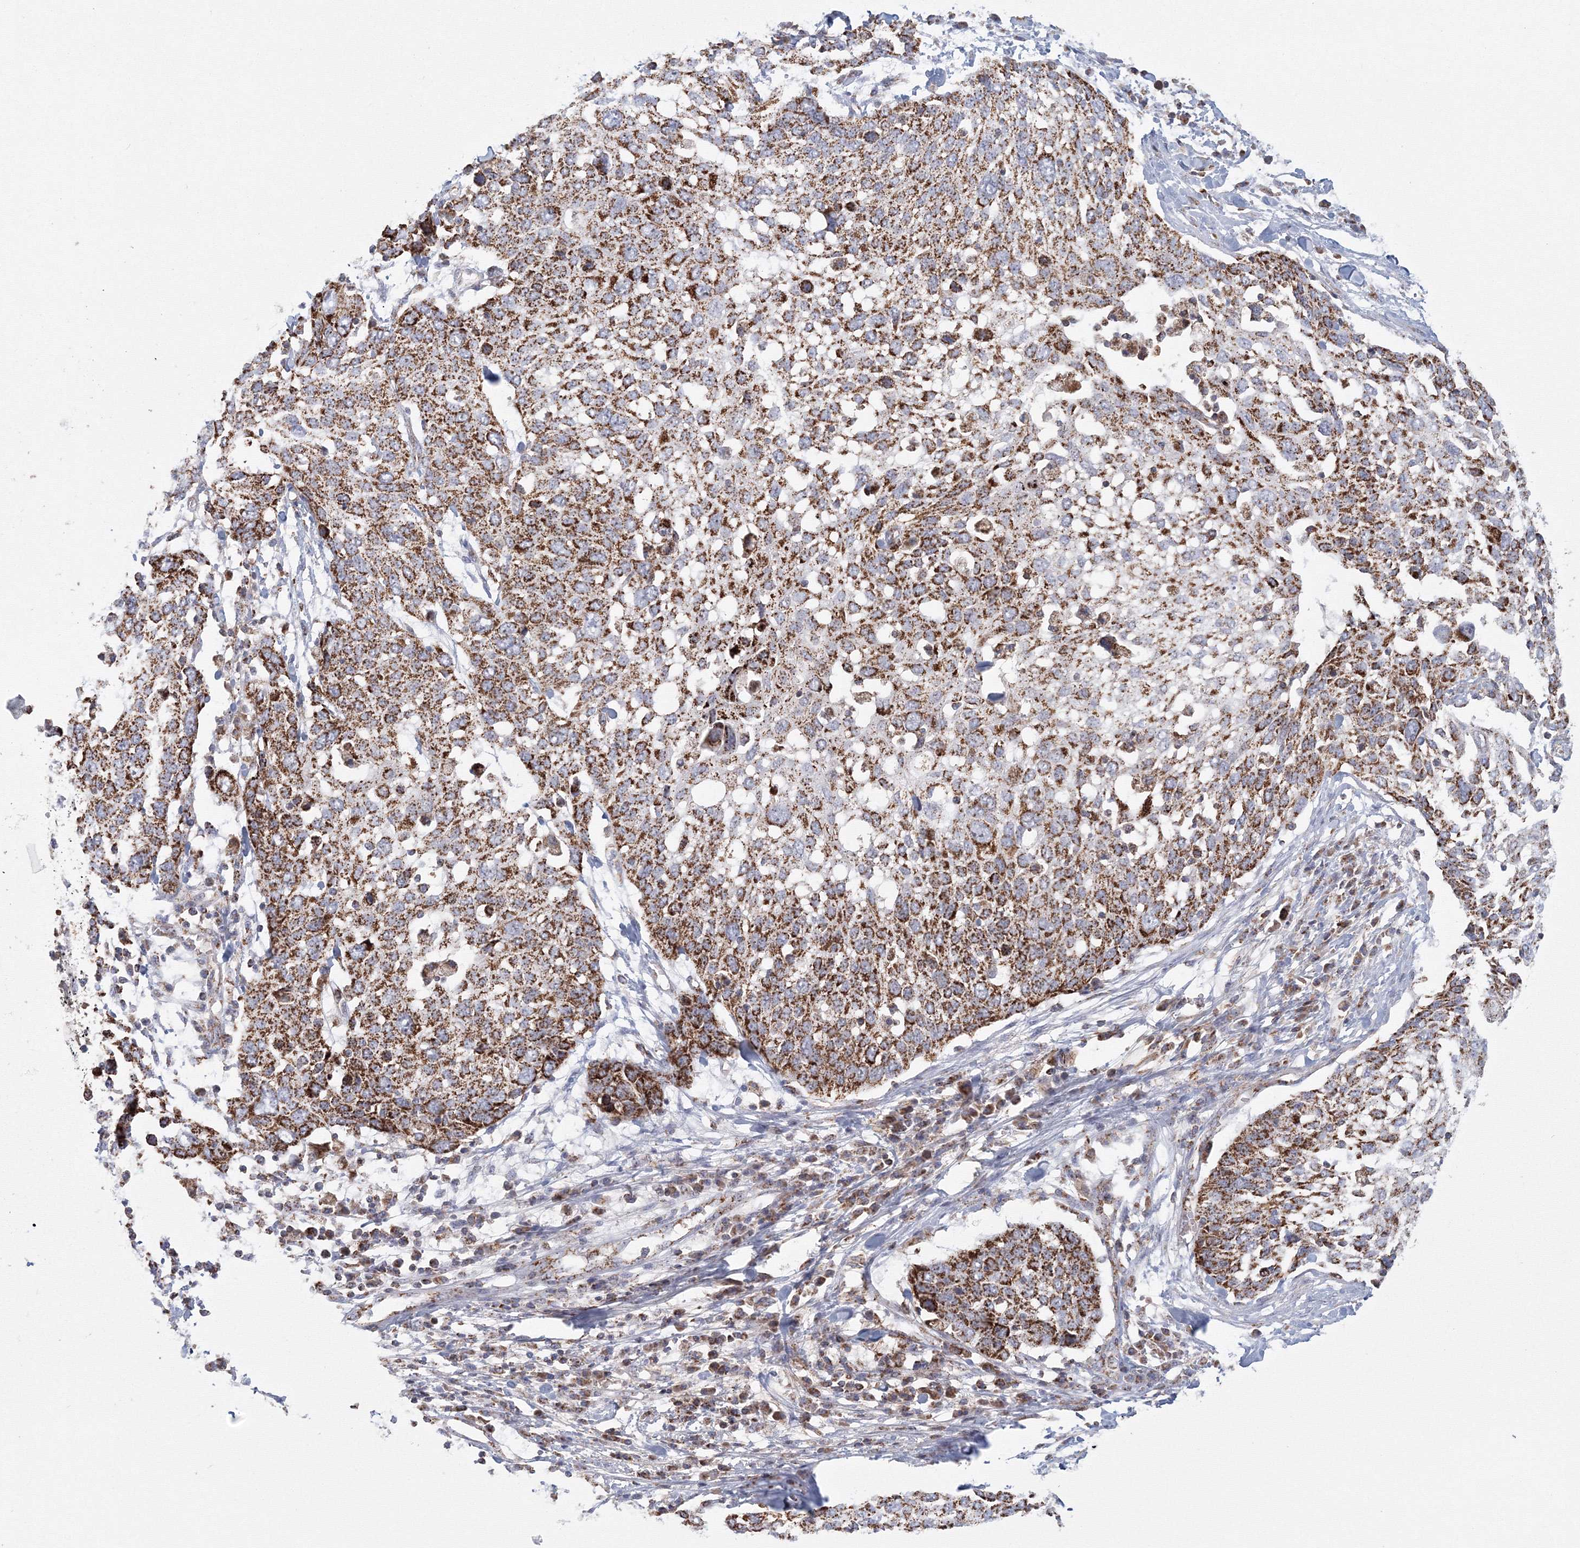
{"staining": {"intensity": "strong", "quantity": ">75%", "location": "cytoplasmic/membranous"}, "tissue": "lung cancer", "cell_type": "Tumor cells", "image_type": "cancer", "snomed": [{"axis": "morphology", "description": "Squamous cell carcinoma, NOS"}, {"axis": "topography", "description": "Lung"}], "caption": "High-power microscopy captured an immunohistochemistry (IHC) photomicrograph of lung squamous cell carcinoma, revealing strong cytoplasmic/membranous positivity in about >75% of tumor cells. (Brightfield microscopy of DAB IHC at high magnification).", "gene": "GRPEL1", "patient": {"sex": "male", "age": 65}}